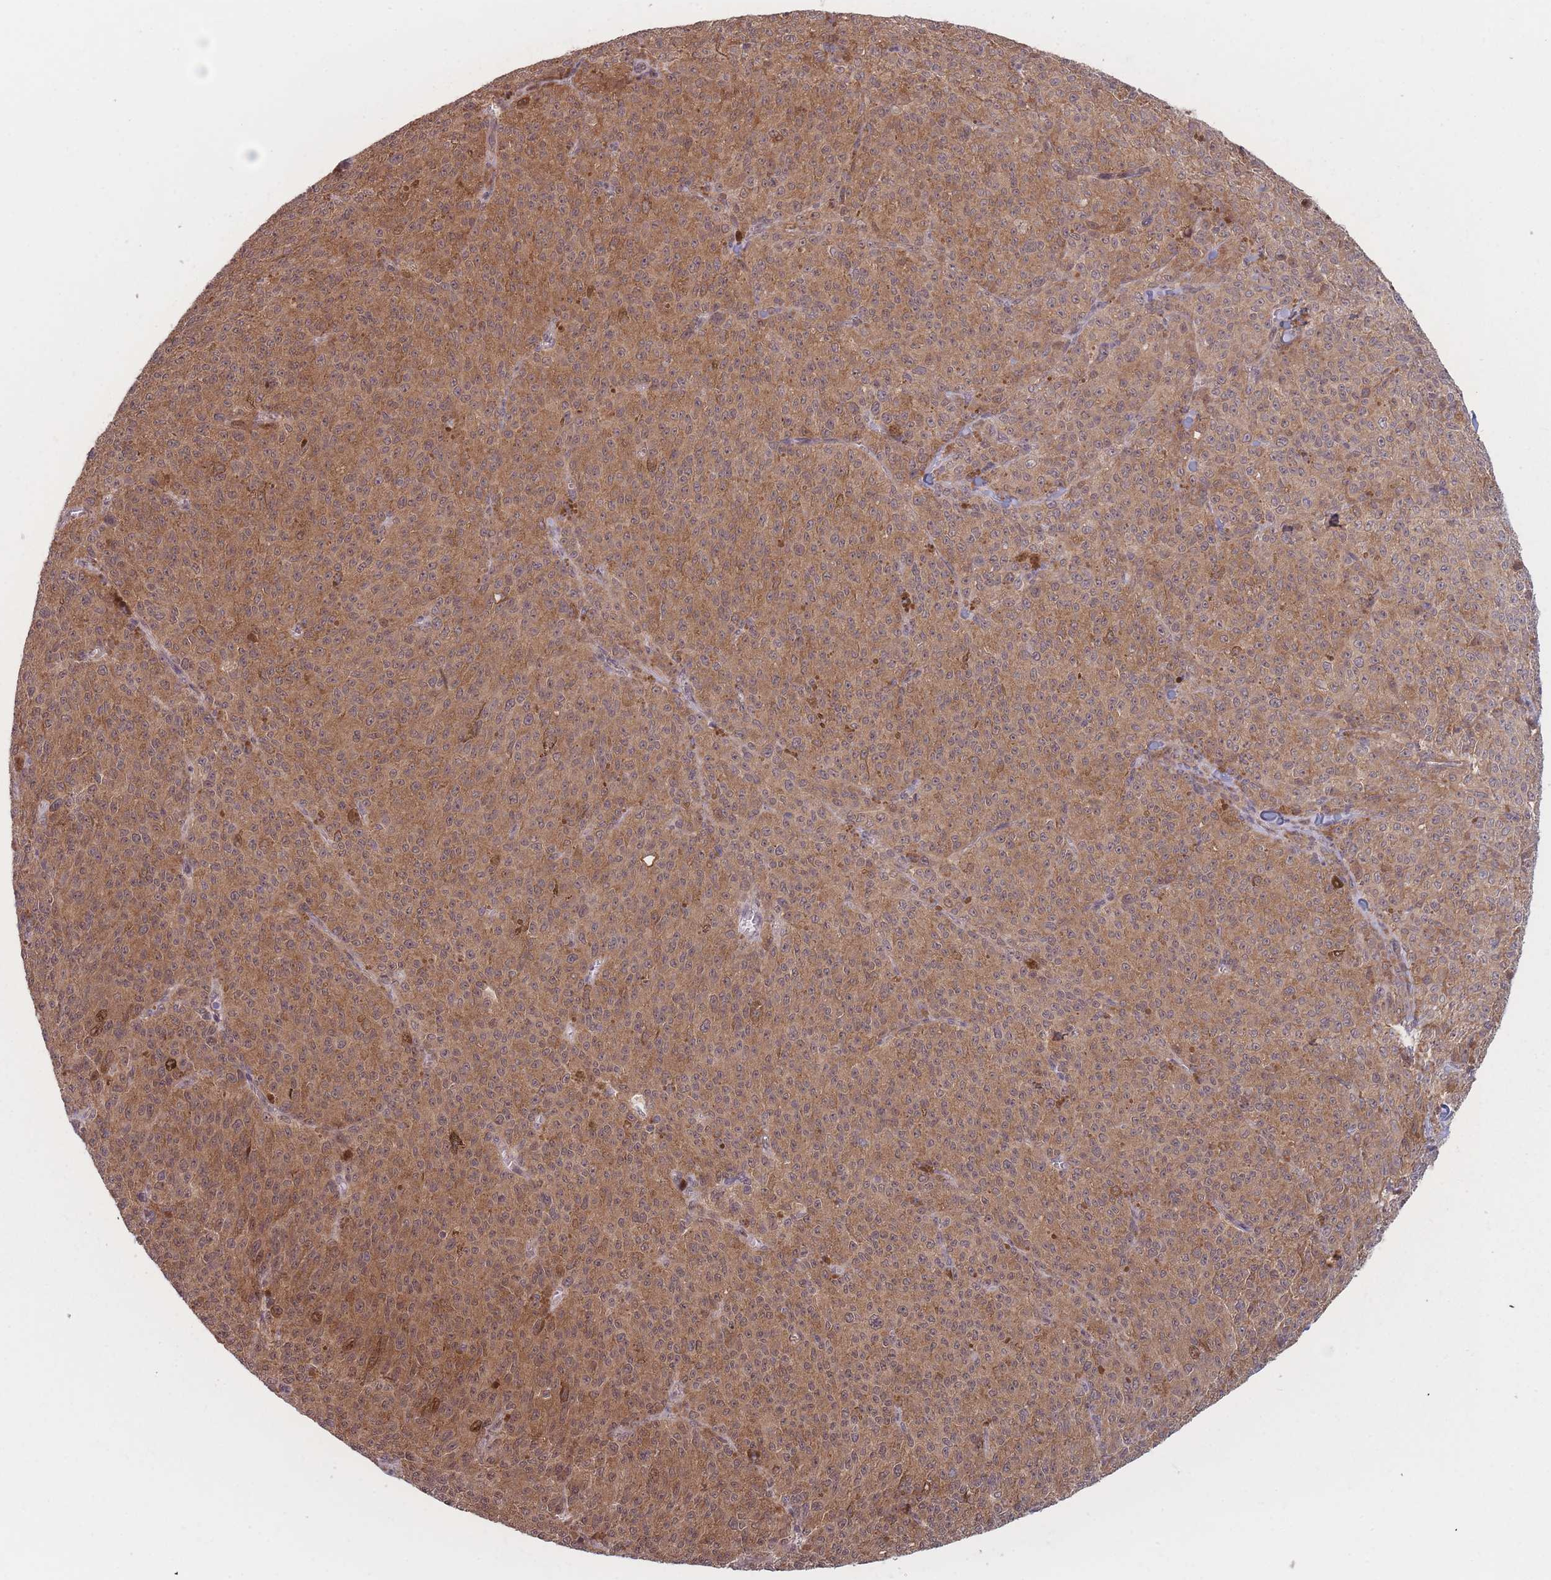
{"staining": {"intensity": "moderate", "quantity": ">75%", "location": "cytoplasmic/membranous"}, "tissue": "melanoma", "cell_type": "Tumor cells", "image_type": "cancer", "snomed": [{"axis": "morphology", "description": "Malignant melanoma, NOS"}, {"axis": "topography", "description": "Skin"}], "caption": "Protein staining of malignant melanoma tissue displays moderate cytoplasmic/membranous expression in about >75% of tumor cells.", "gene": "RPS18", "patient": {"sex": "female", "age": 52}}